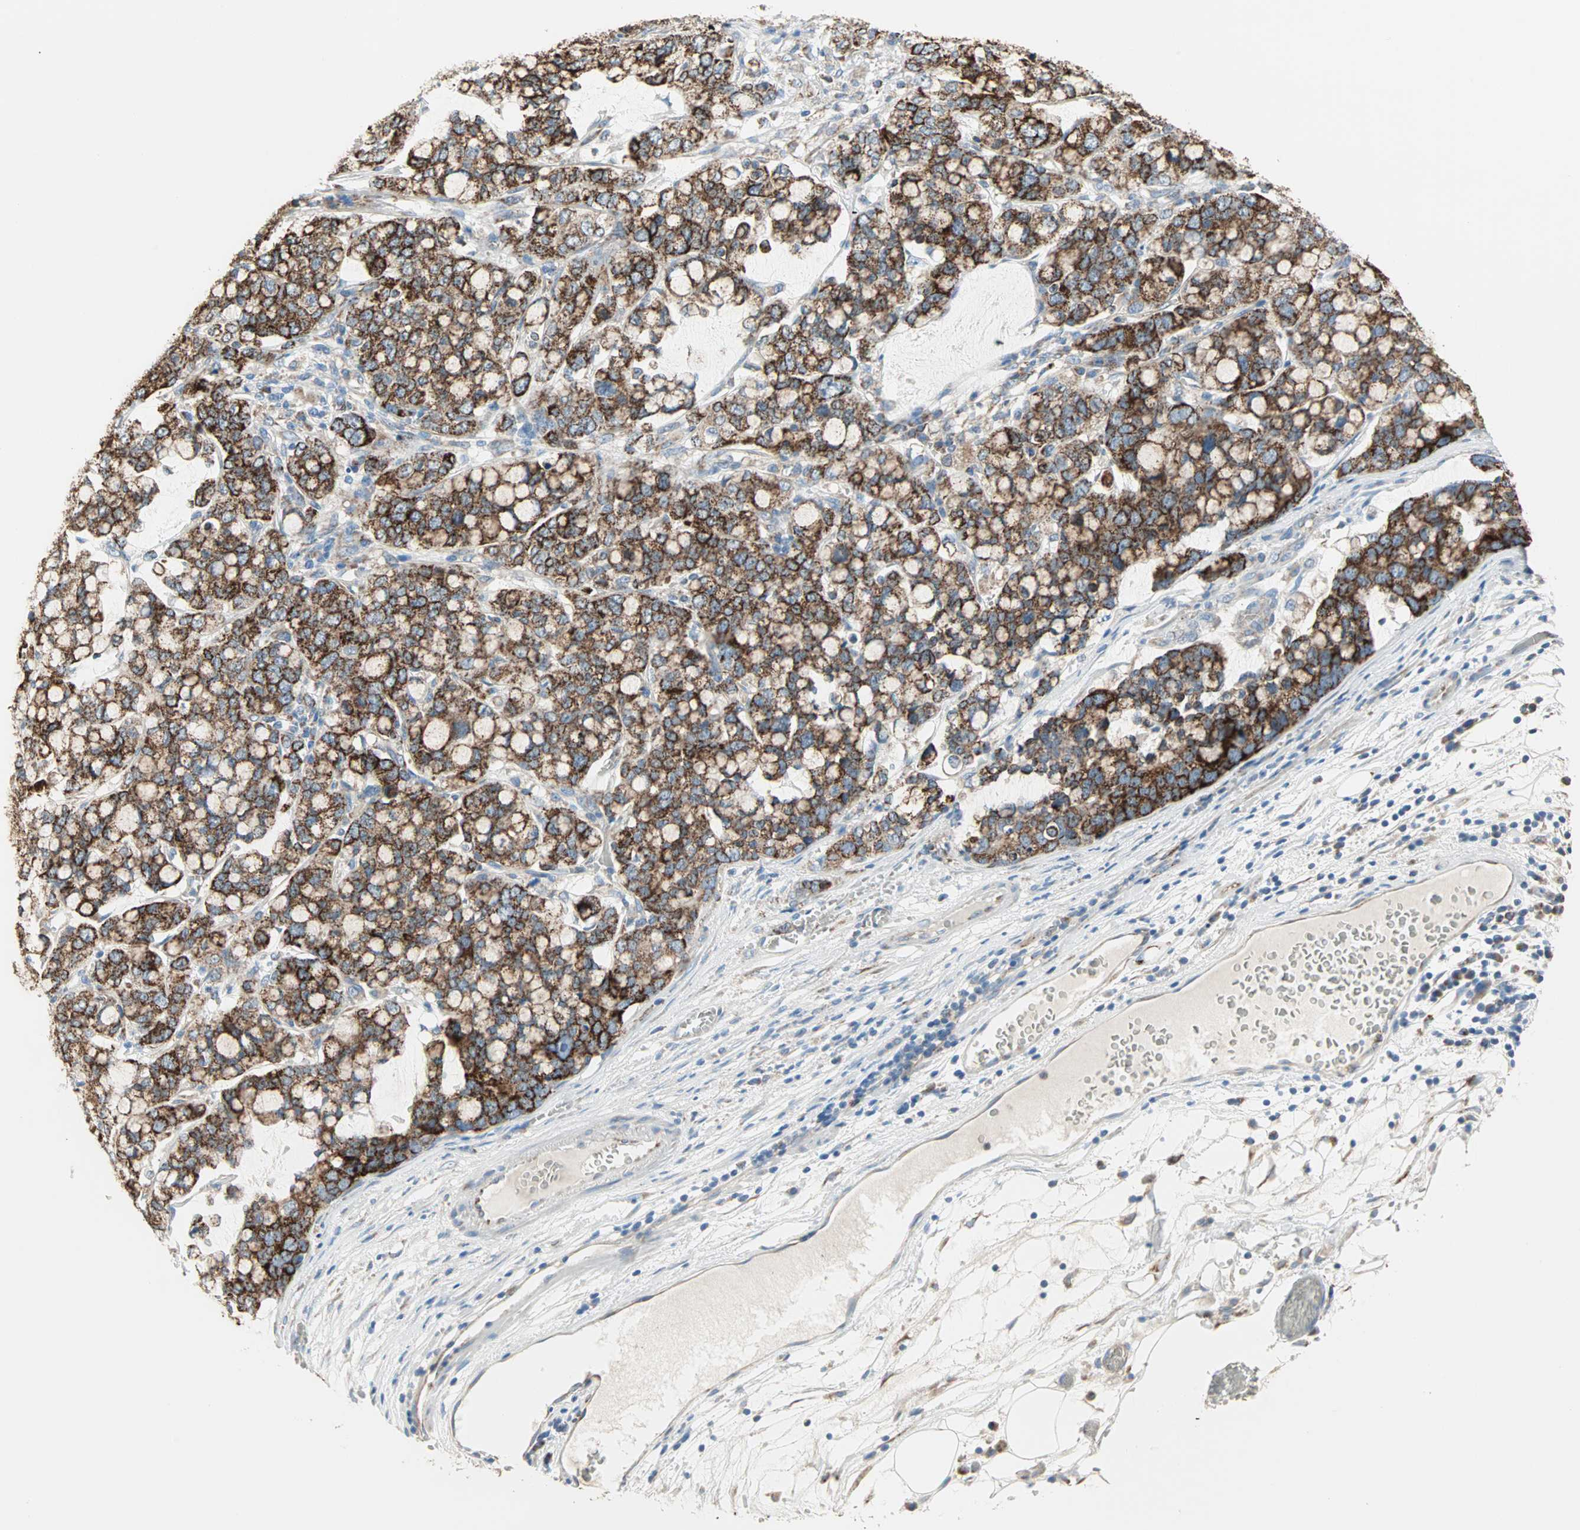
{"staining": {"intensity": "strong", "quantity": ">75%", "location": "cytoplasmic/membranous"}, "tissue": "stomach cancer", "cell_type": "Tumor cells", "image_type": "cancer", "snomed": [{"axis": "morphology", "description": "Adenocarcinoma, NOS"}, {"axis": "topography", "description": "Stomach, lower"}], "caption": "Protein analysis of stomach cancer tissue displays strong cytoplasmic/membranous positivity in approximately >75% of tumor cells.", "gene": "TST", "patient": {"sex": "male", "age": 84}}